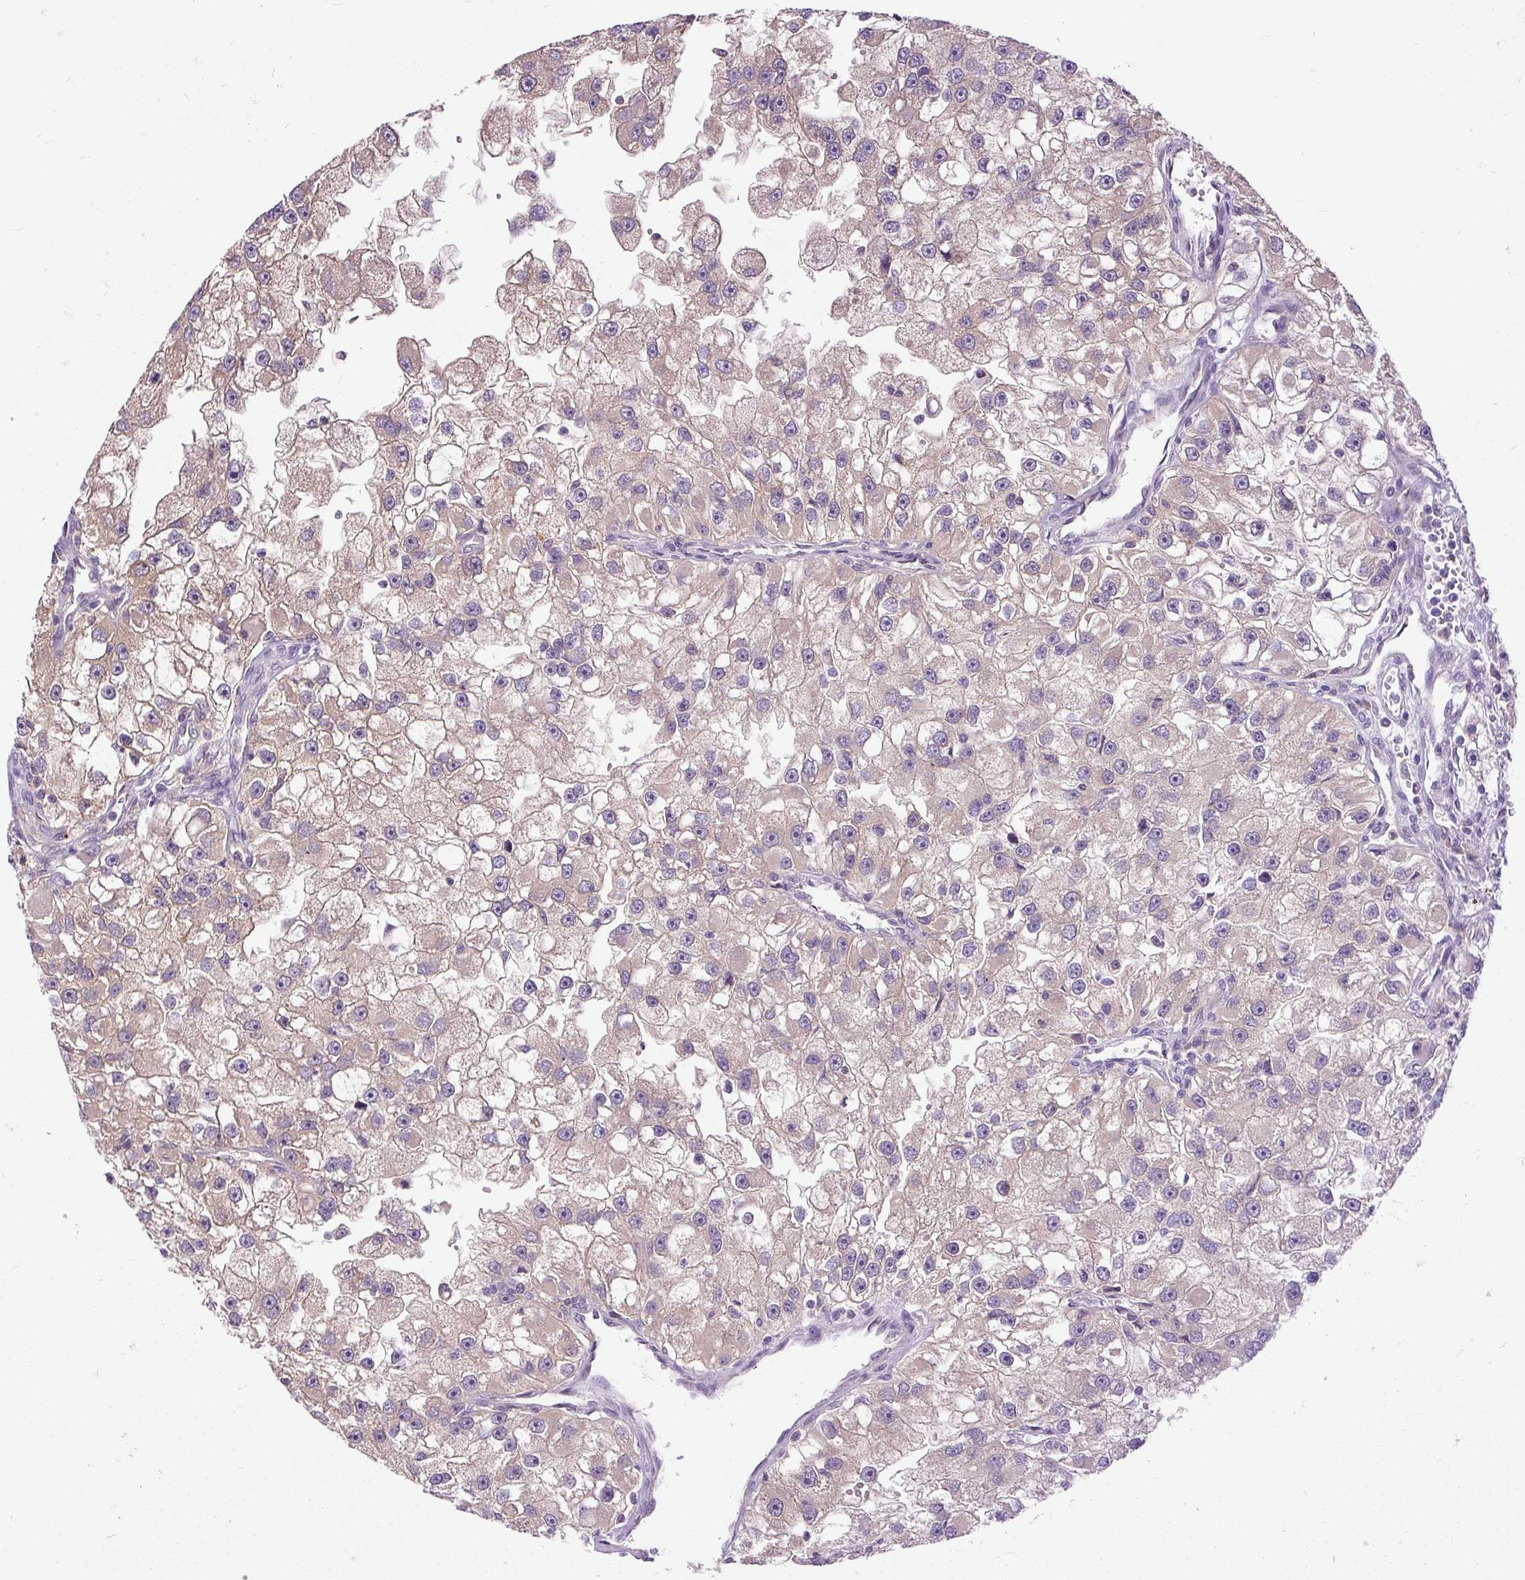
{"staining": {"intensity": "negative", "quantity": "none", "location": "none"}, "tissue": "renal cancer", "cell_type": "Tumor cells", "image_type": "cancer", "snomed": [{"axis": "morphology", "description": "Adenocarcinoma, NOS"}, {"axis": "topography", "description": "Kidney"}], "caption": "IHC photomicrograph of human renal adenocarcinoma stained for a protein (brown), which exhibits no staining in tumor cells. (Immunohistochemistry, brightfield microscopy, high magnification).", "gene": "CTTNBP2", "patient": {"sex": "male", "age": 63}}